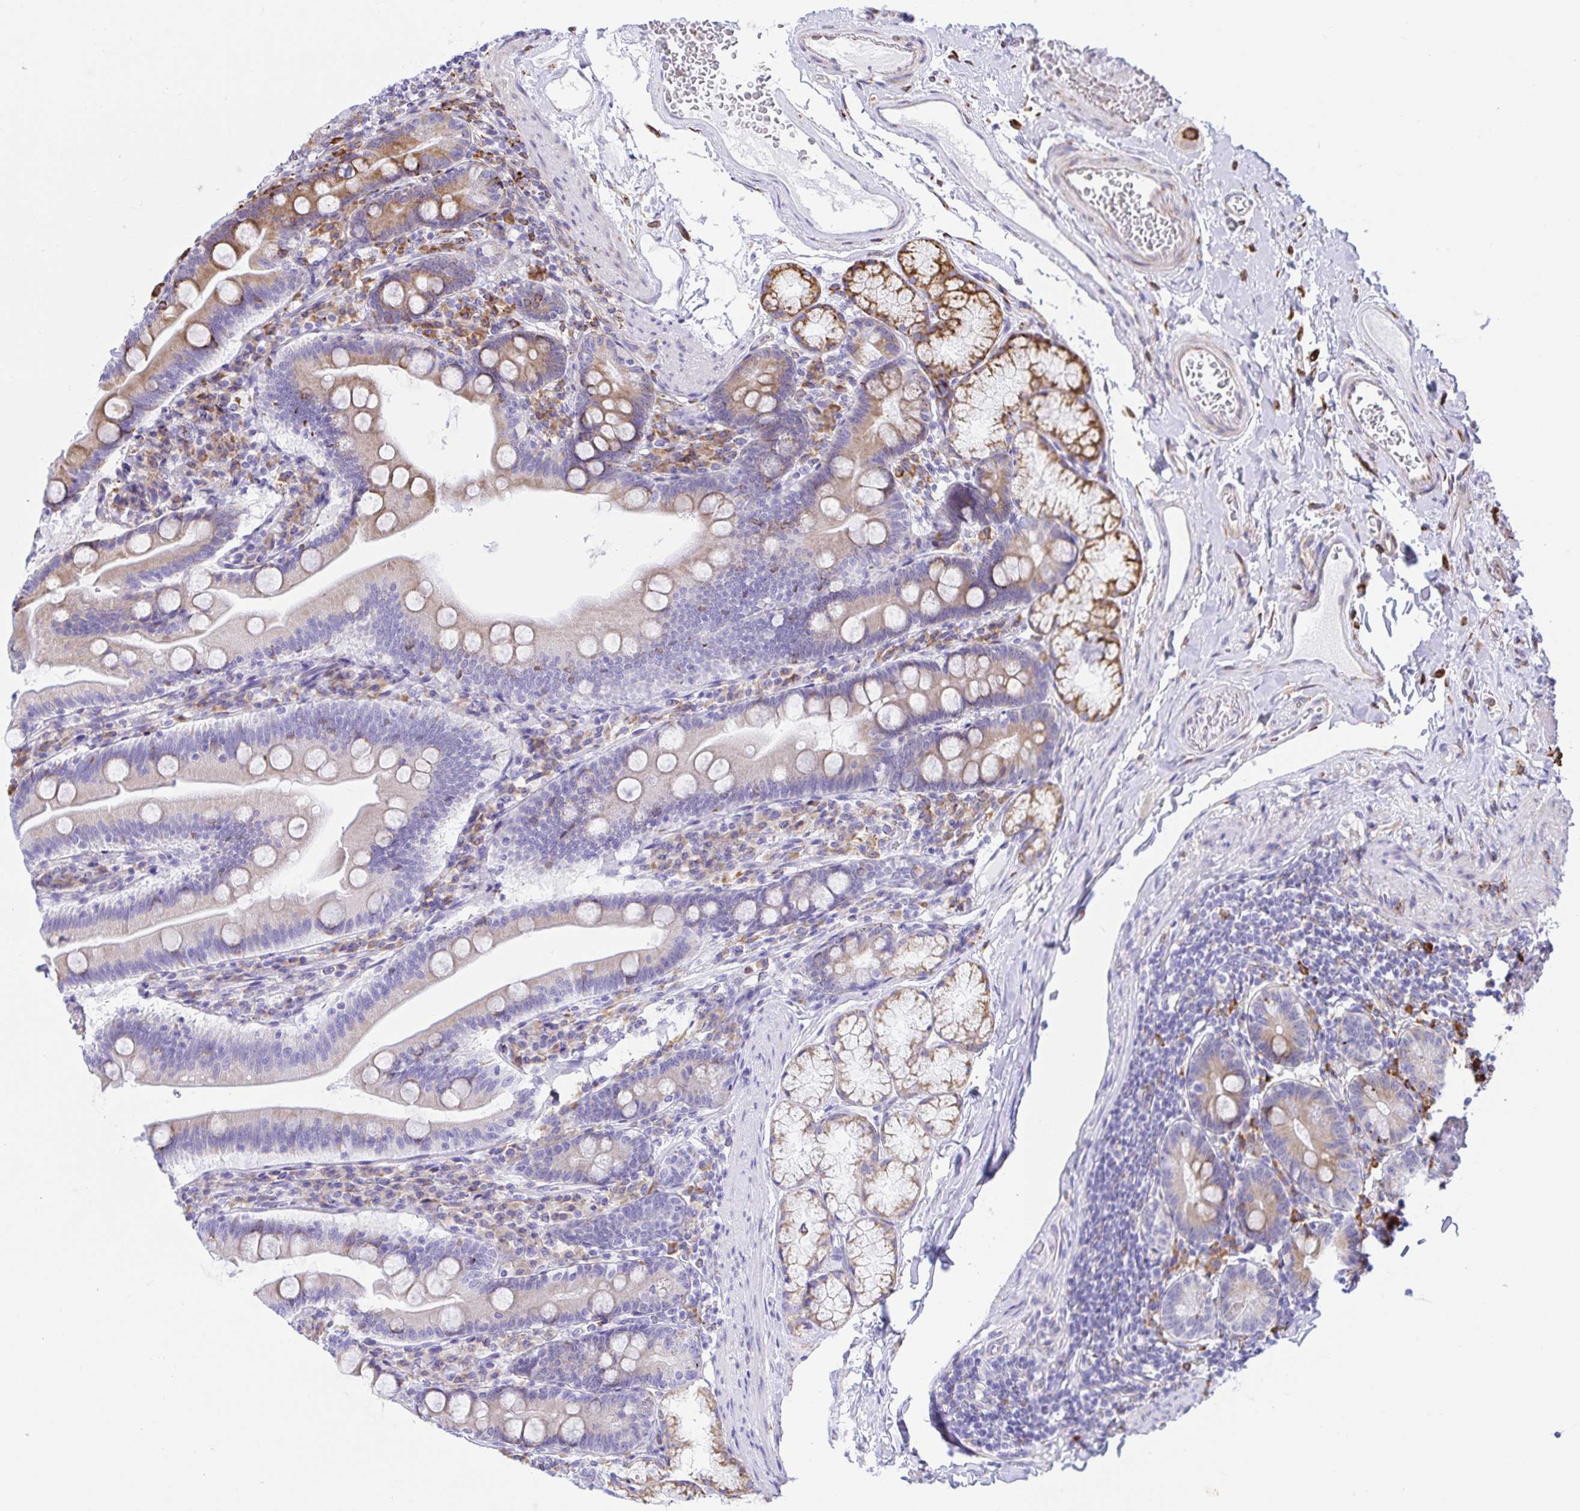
{"staining": {"intensity": "moderate", "quantity": "25%-75%", "location": "cytoplasmic/membranous"}, "tissue": "duodenum", "cell_type": "Glandular cells", "image_type": "normal", "snomed": [{"axis": "morphology", "description": "Normal tissue, NOS"}, {"axis": "topography", "description": "Duodenum"}], "caption": "Duodenum stained for a protein displays moderate cytoplasmic/membranous positivity in glandular cells. (Brightfield microscopy of DAB IHC at high magnification).", "gene": "CLGN", "patient": {"sex": "female", "age": 67}}